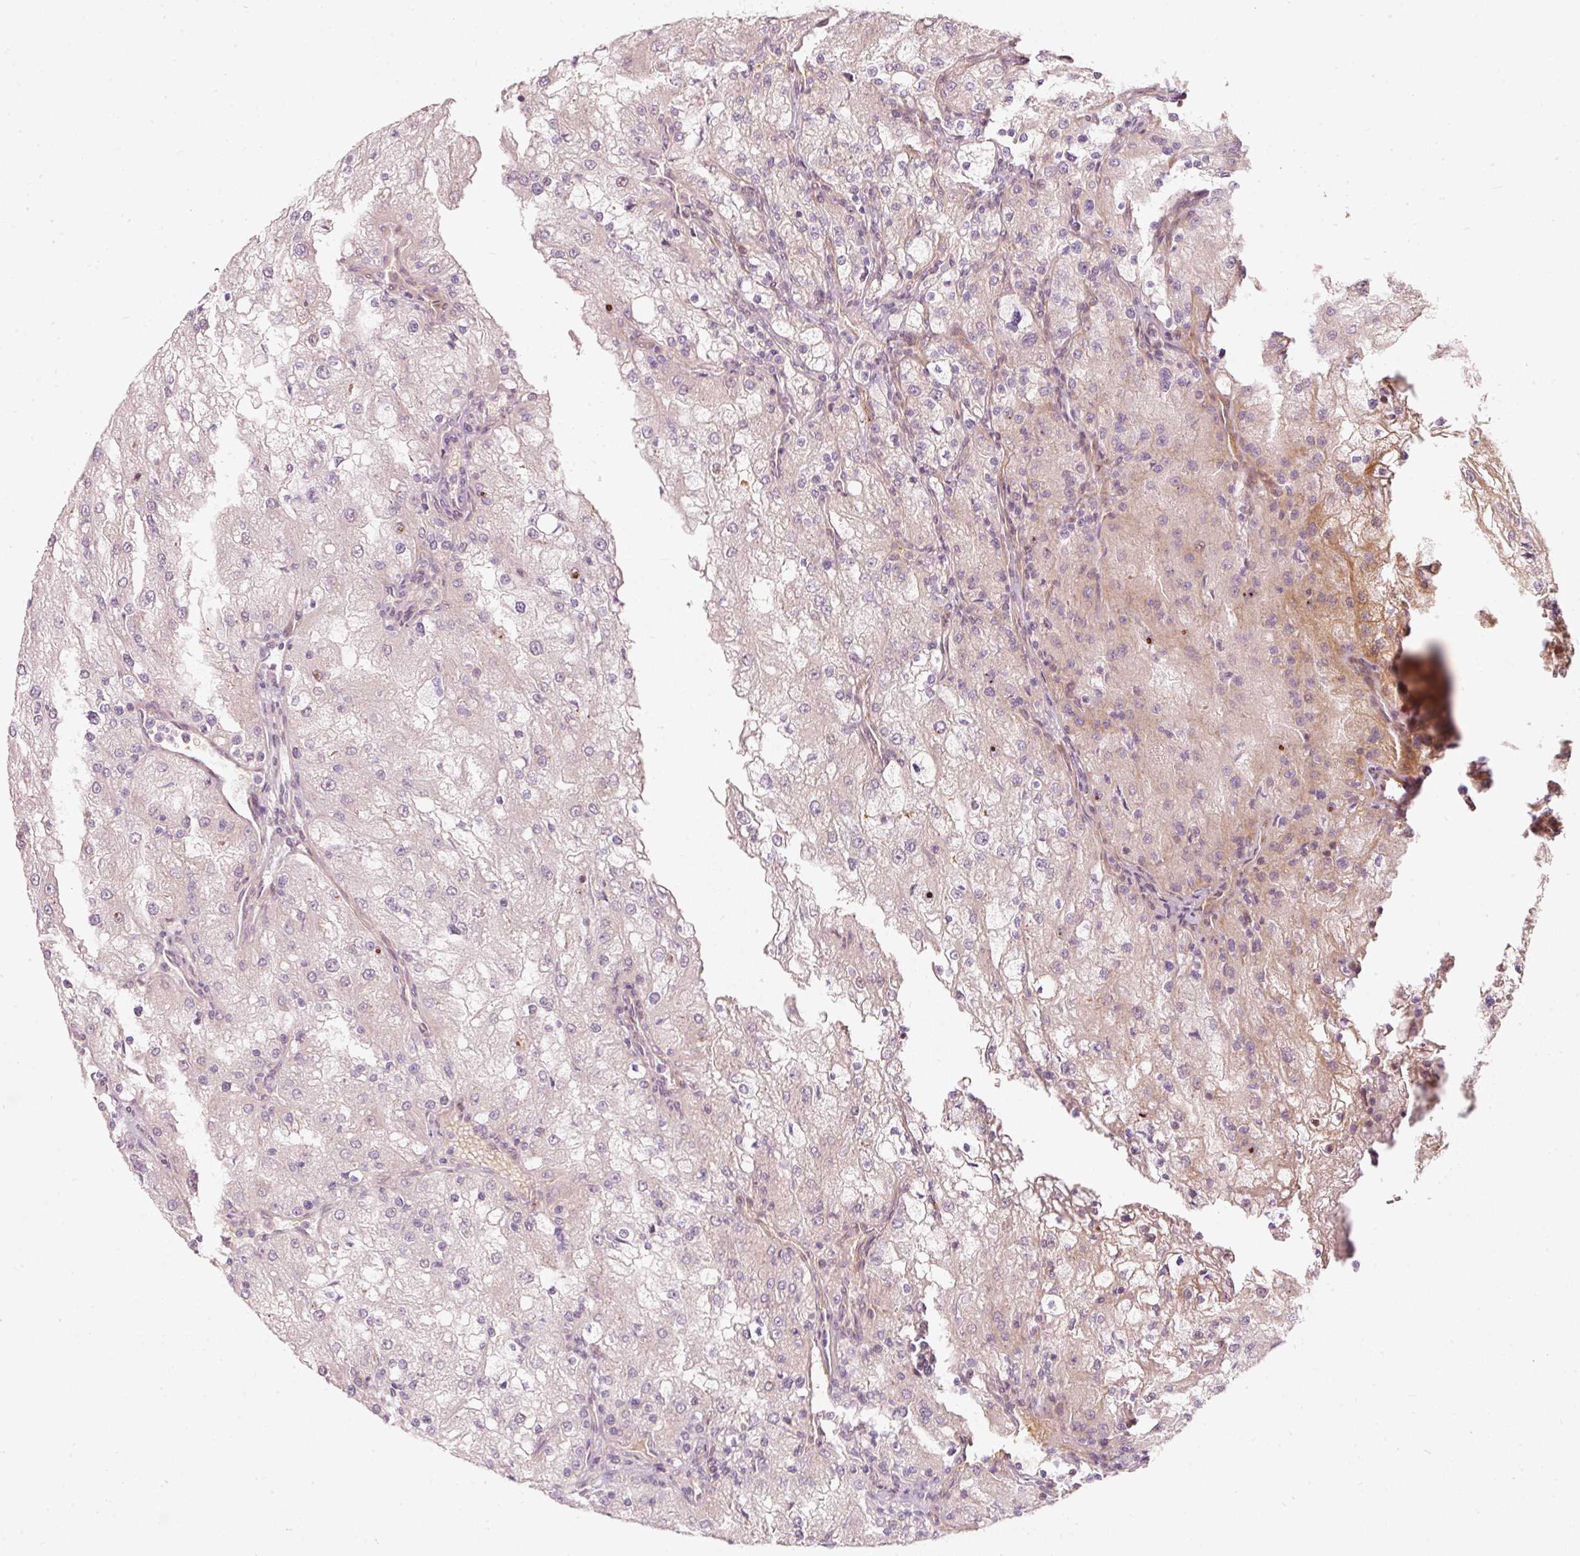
{"staining": {"intensity": "negative", "quantity": "none", "location": "none"}, "tissue": "renal cancer", "cell_type": "Tumor cells", "image_type": "cancer", "snomed": [{"axis": "morphology", "description": "Adenocarcinoma, NOS"}, {"axis": "topography", "description": "Kidney"}], "caption": "This is an IHC micrograph of human renal cancer (adenocarcinoma). There is no positivity in tumor cells.", "gene": "KCNQ1", "patient": {"sex": "female", "age": 74}}